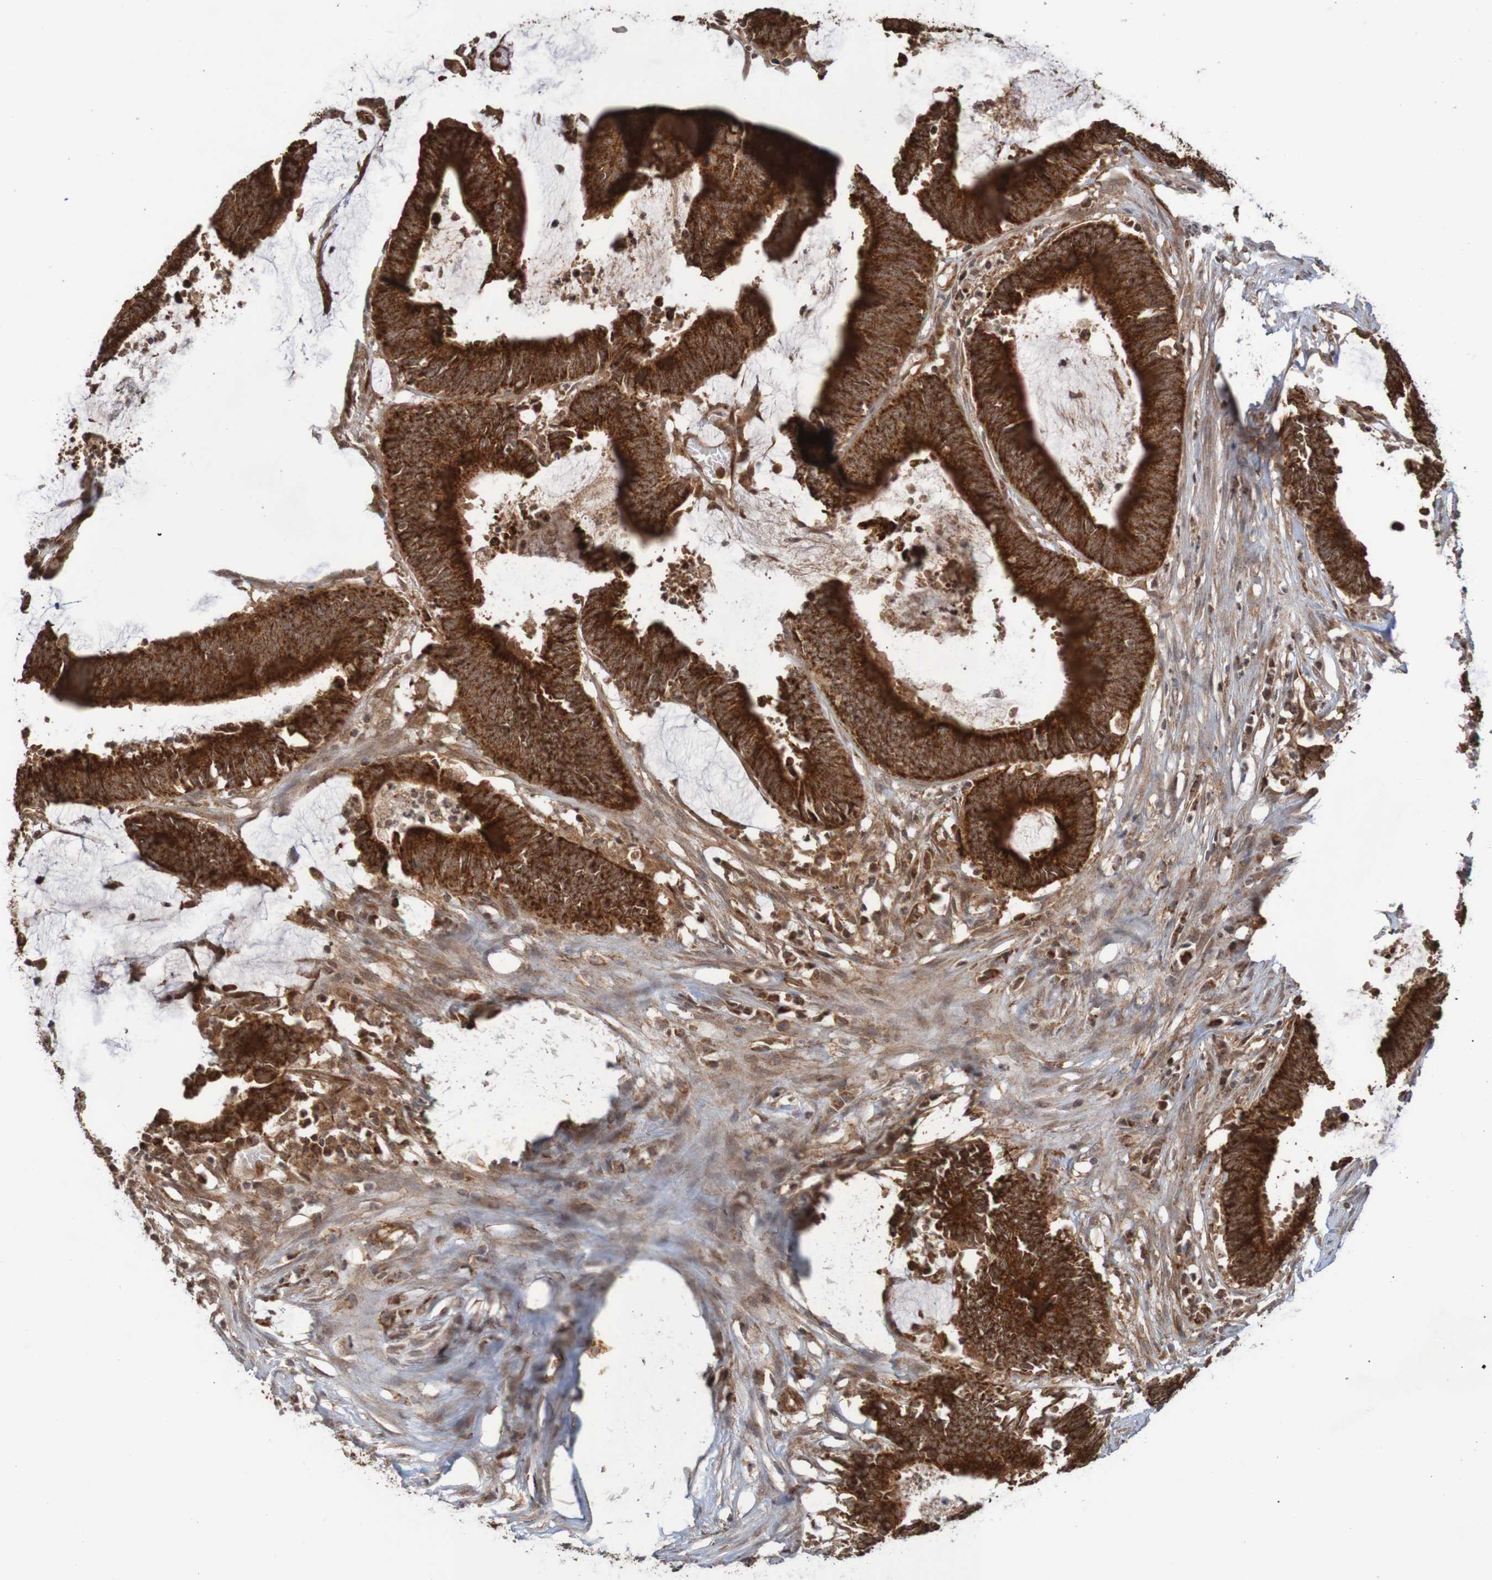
{"staining": {"intensity": "strong", "quantity": ">75%", "location": "cytoplasmic/membranous"}, "tissue": "colorectal cancer", "cell_type": "Tumor cells", "image_type": "cancer", "snomed": [{"axis": "morphology", "description": "Adenocarcinoma, NOS"}, {"axis": "topography", "description": "Rectum"}], "caption": "Protein staining exhibits strong cytoplasmic/membranous staining in about >75% of tumor cells in adenocarcinoma (colorectal).", "gene": "MRPL52", "patient": {"sex": "female", "age": 66}}